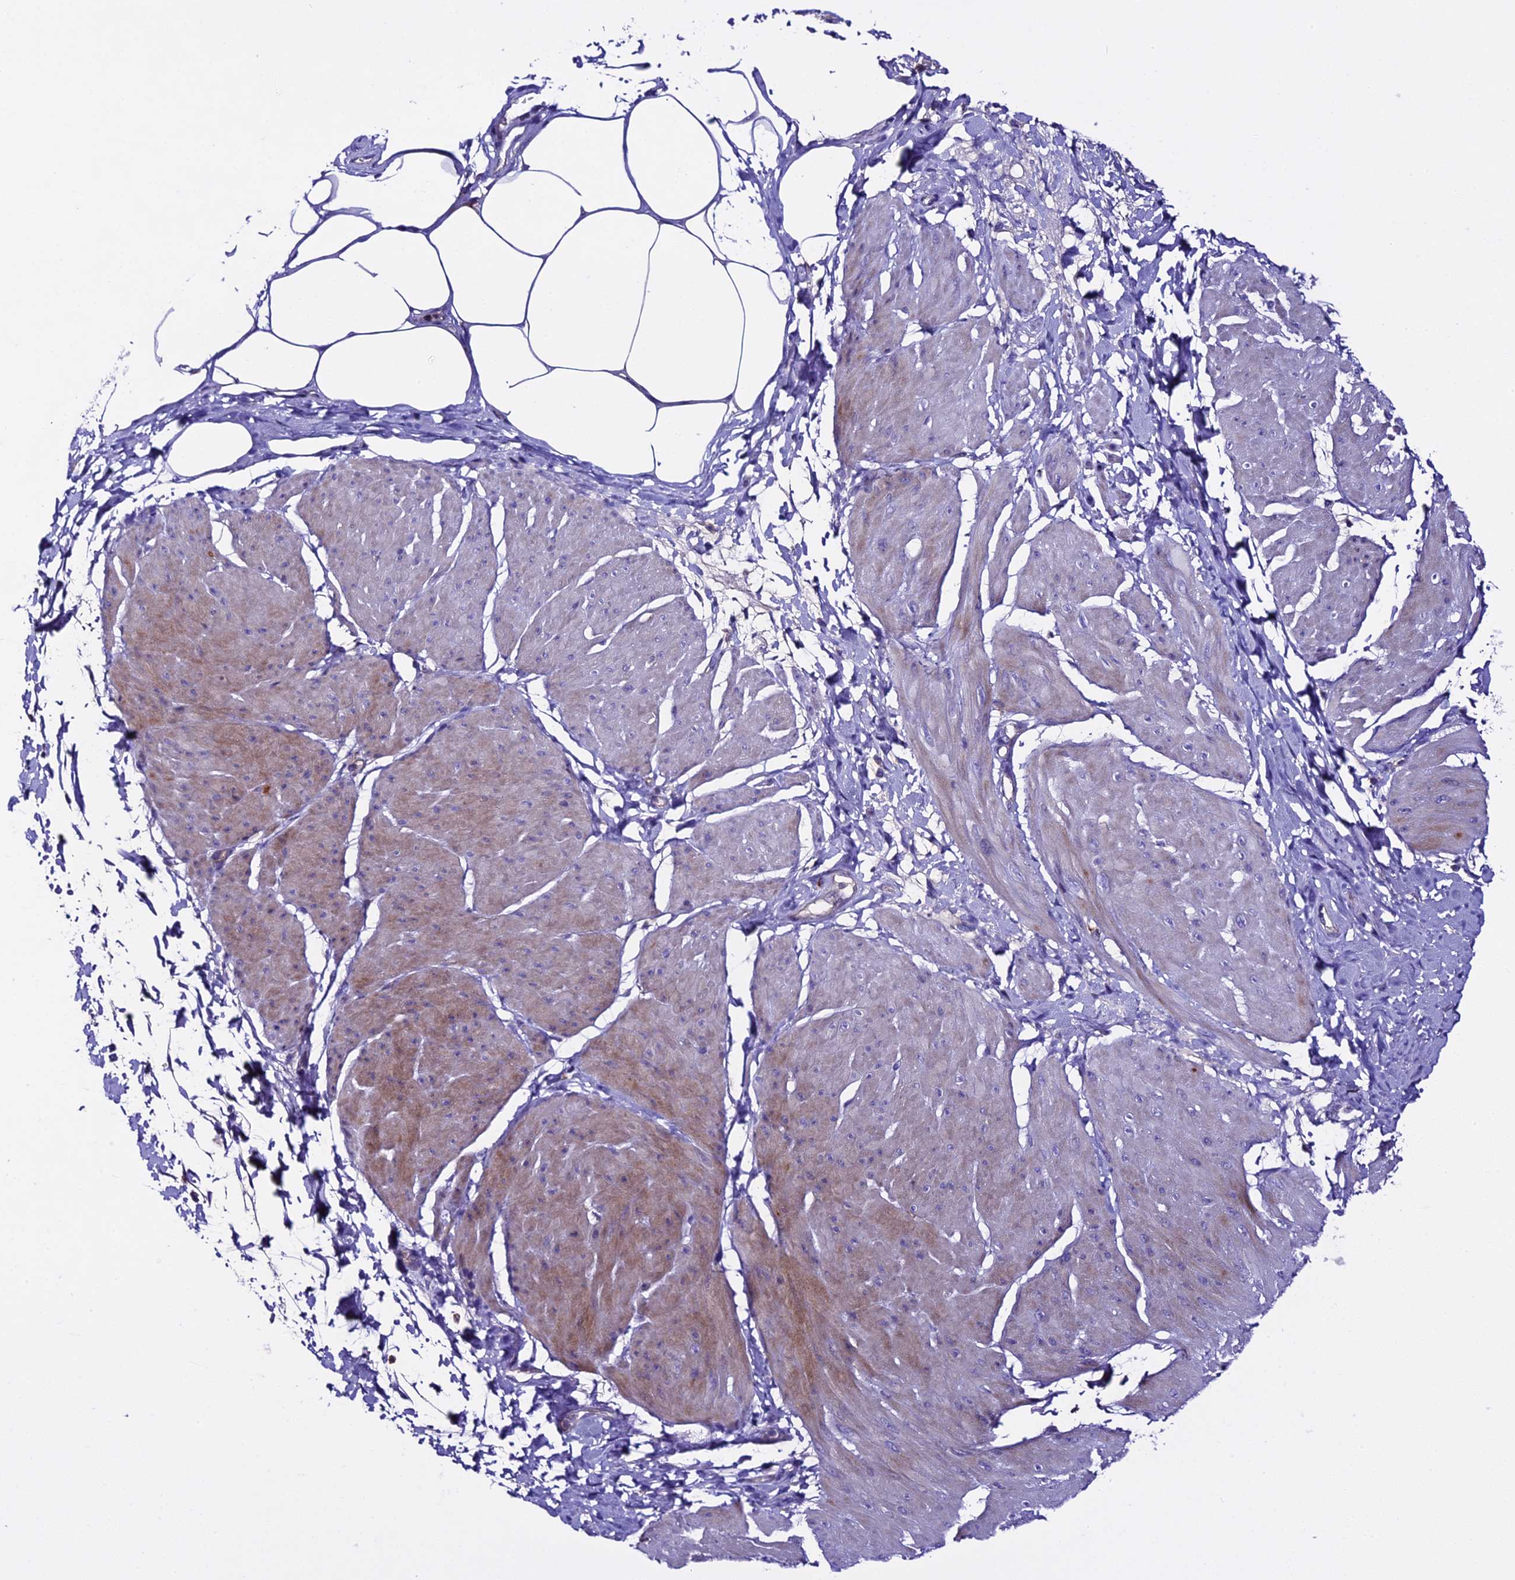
{"staining": {"intensity": "moderate", "quantity": "<25%", "location": "cytoplasmic/membranous"}, "tissue": "smooth muscle", "cell_type": "Smooth muscle cells", "image_type": "normal", "snomed": [{"axis": "morphology", "description": "Urothelial carcinoma, High grade"}, {"axis": "topography", "description": "Urinary bladder"}], "caption": "DAB immunohistochemical staining of unremarkable human smooth muscle displays moderate cytoplasmic/membranous protein expression in approximately <25% of smooth muscle cells.", "gene": "NOD2", "patient": {"sex": "male", "age": 46}}